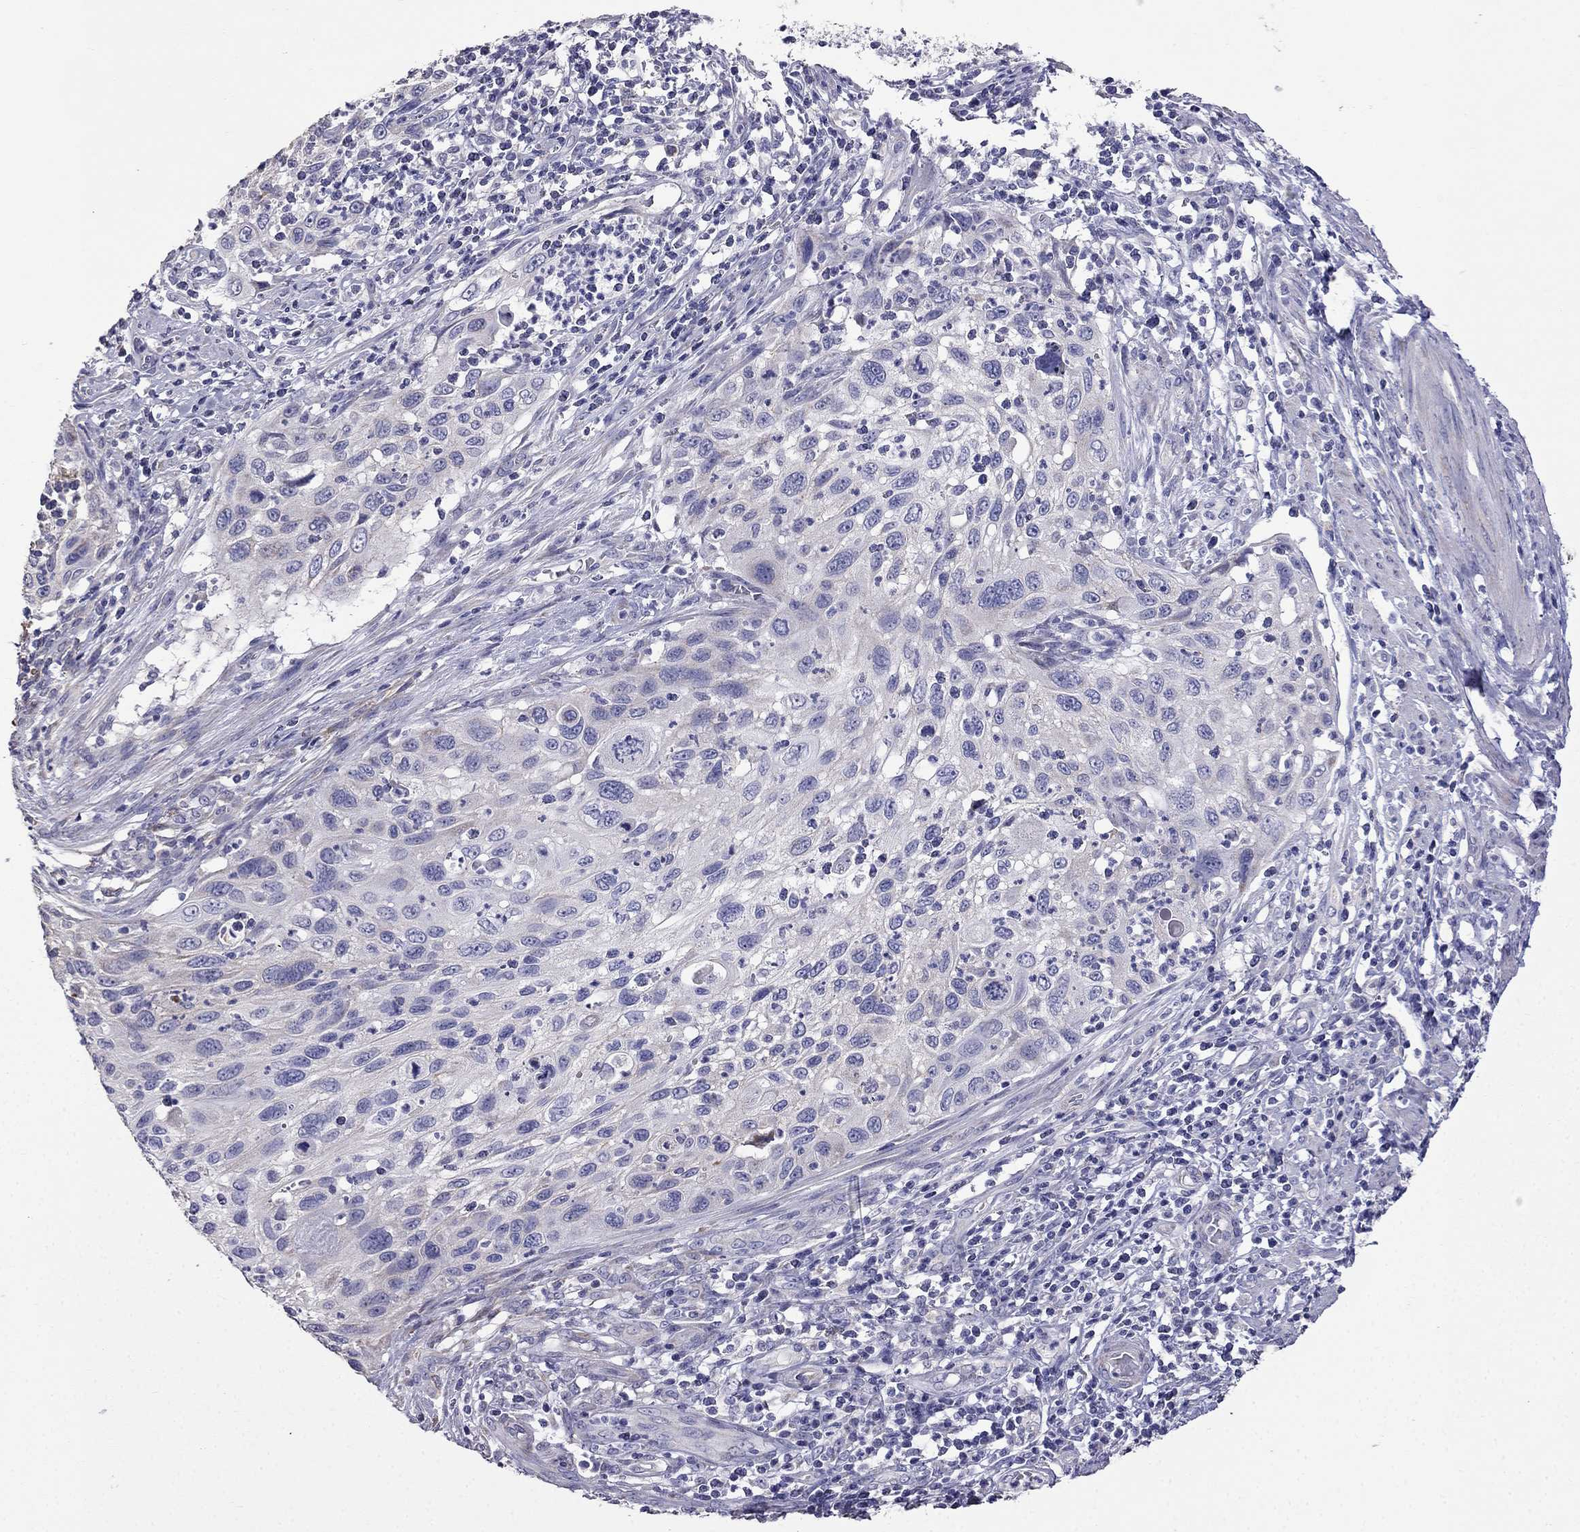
{"staining": {"intensity": "negative", "quantity": "none", "location": "none"}, "tissue": "cervical cancer", "cell_type": "Tumor cells", "image_type": "cancer", "snomed": [{"axis": "morphology", "description": "Squamous cell carcinoma, NOS"}, {"axis": "topography", "description": "Cervix"}], "caption": "An image of cervical cancer stained for a protein demonstrates no brown staining in tumor cells. (DAB (3,3'-diaminobenzidine) immunohistochemistry with hematoxylin counter stain).", "gene": "AK5", "patient": {"sex": "female", "age": 70}}